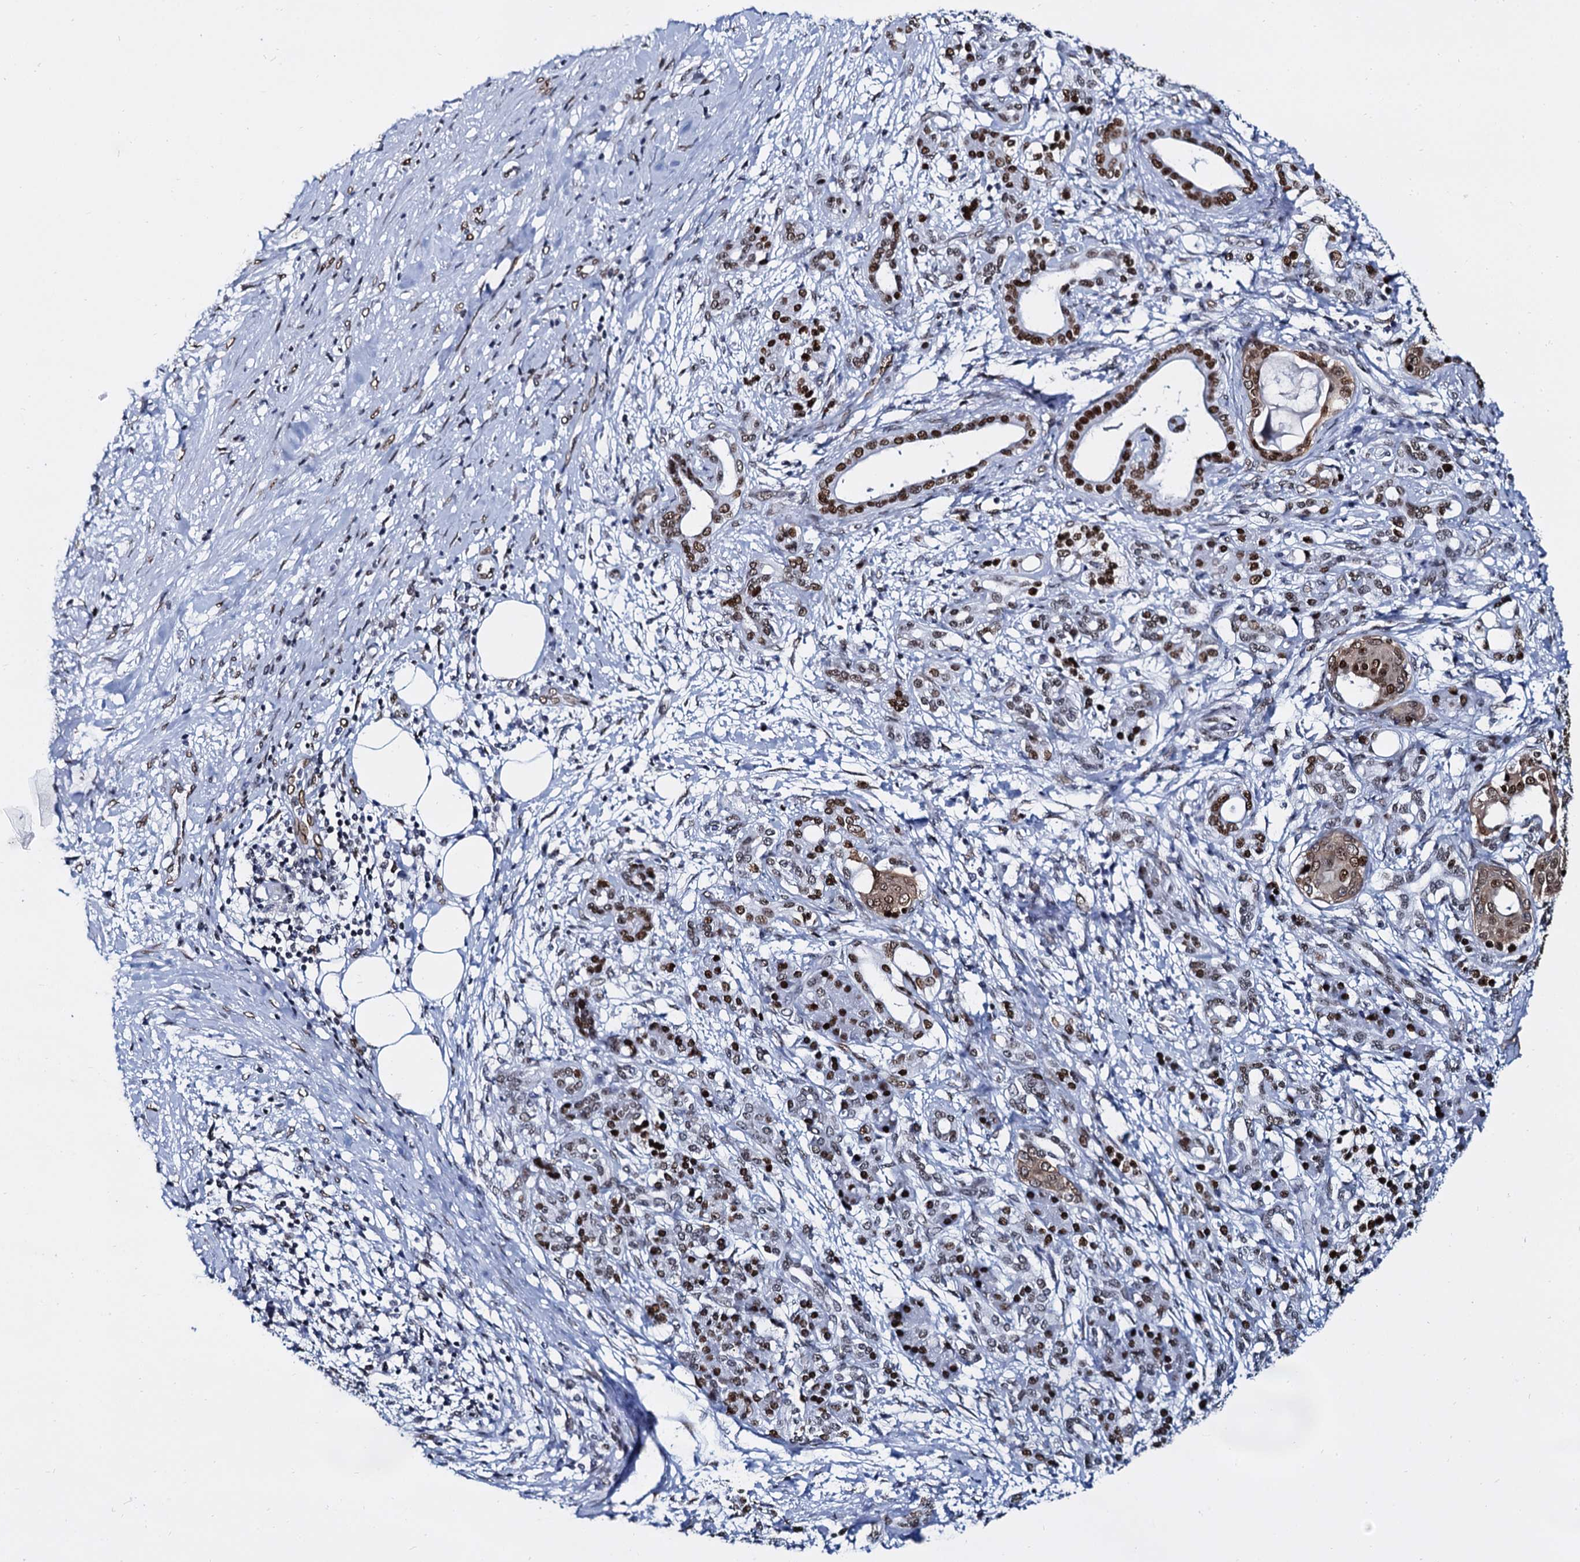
{"staining": {"intensity": "moderate", "quantity": ">75%", "location": "nuclear"}, "tissue": "pancreatic cancer", "cell_type": "Tumor cells", "image_type": "cancer", "snomed": [{"axis": "morphology", "description": "Adenocarcinoma, NOS"}, {"axis": "topography", "description": "Pancreas"}], "caption": "Tumor cells display medium levels of moderate nuclear staining in approximately >75% of cells in pancreatic cancer.", "gene": "CMAS", "patient": {"sex": "female", "age": 55}}